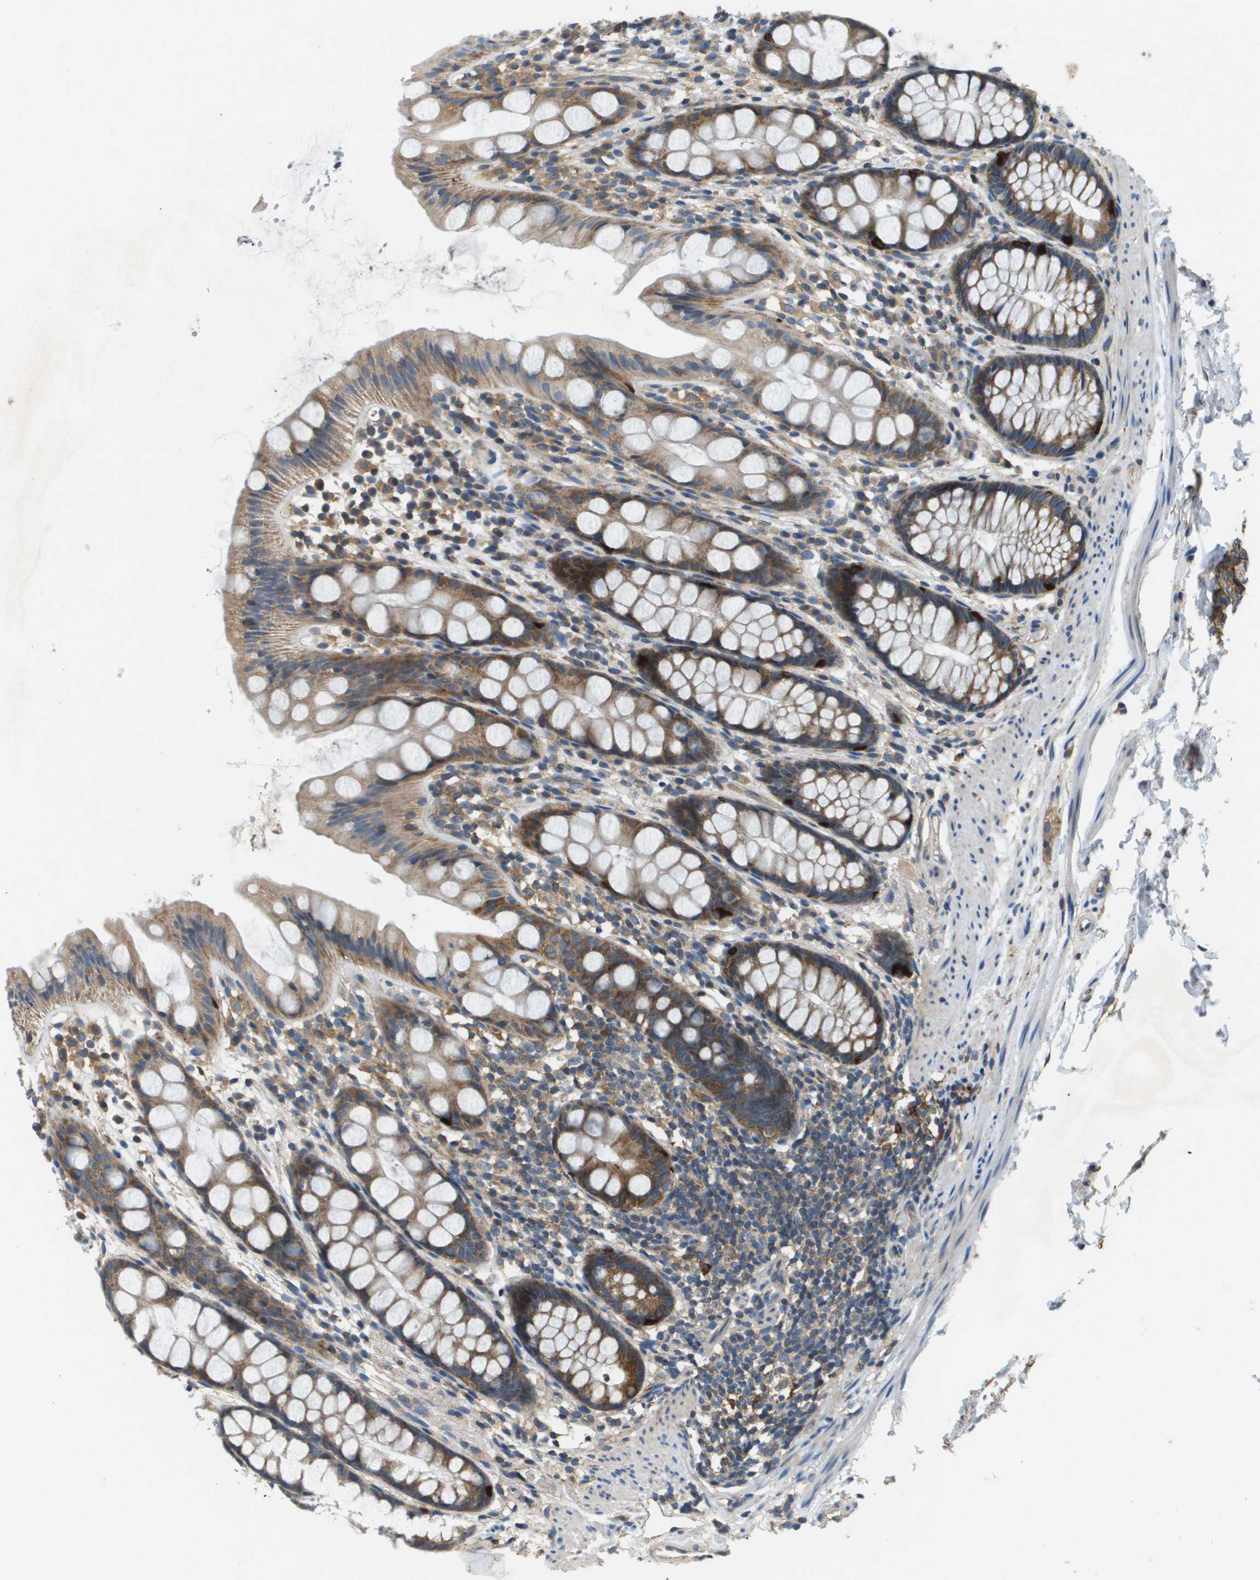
{"staining": {"intensity": "moderate", "quantity": ">75%", "location": "cytoplasmic/membranous"}, "tissue": "rectum", "cell_type": "Glandular cells", "image_type": "normal", "snomed": [{"axis": "morphology", "description": "Normal tissue, NOS"}, {"axis": "topography", "description": "Rectum"}], "caption": "Protein staining of benign rectum displays moderate cytoplasmic/membranous expression in about >75% of glandular cells. (Brightfield microscopy of DAB IHC at high magnification).", "gene": "SAMSN1", "patient": {"sex": "female", "age": 65}}